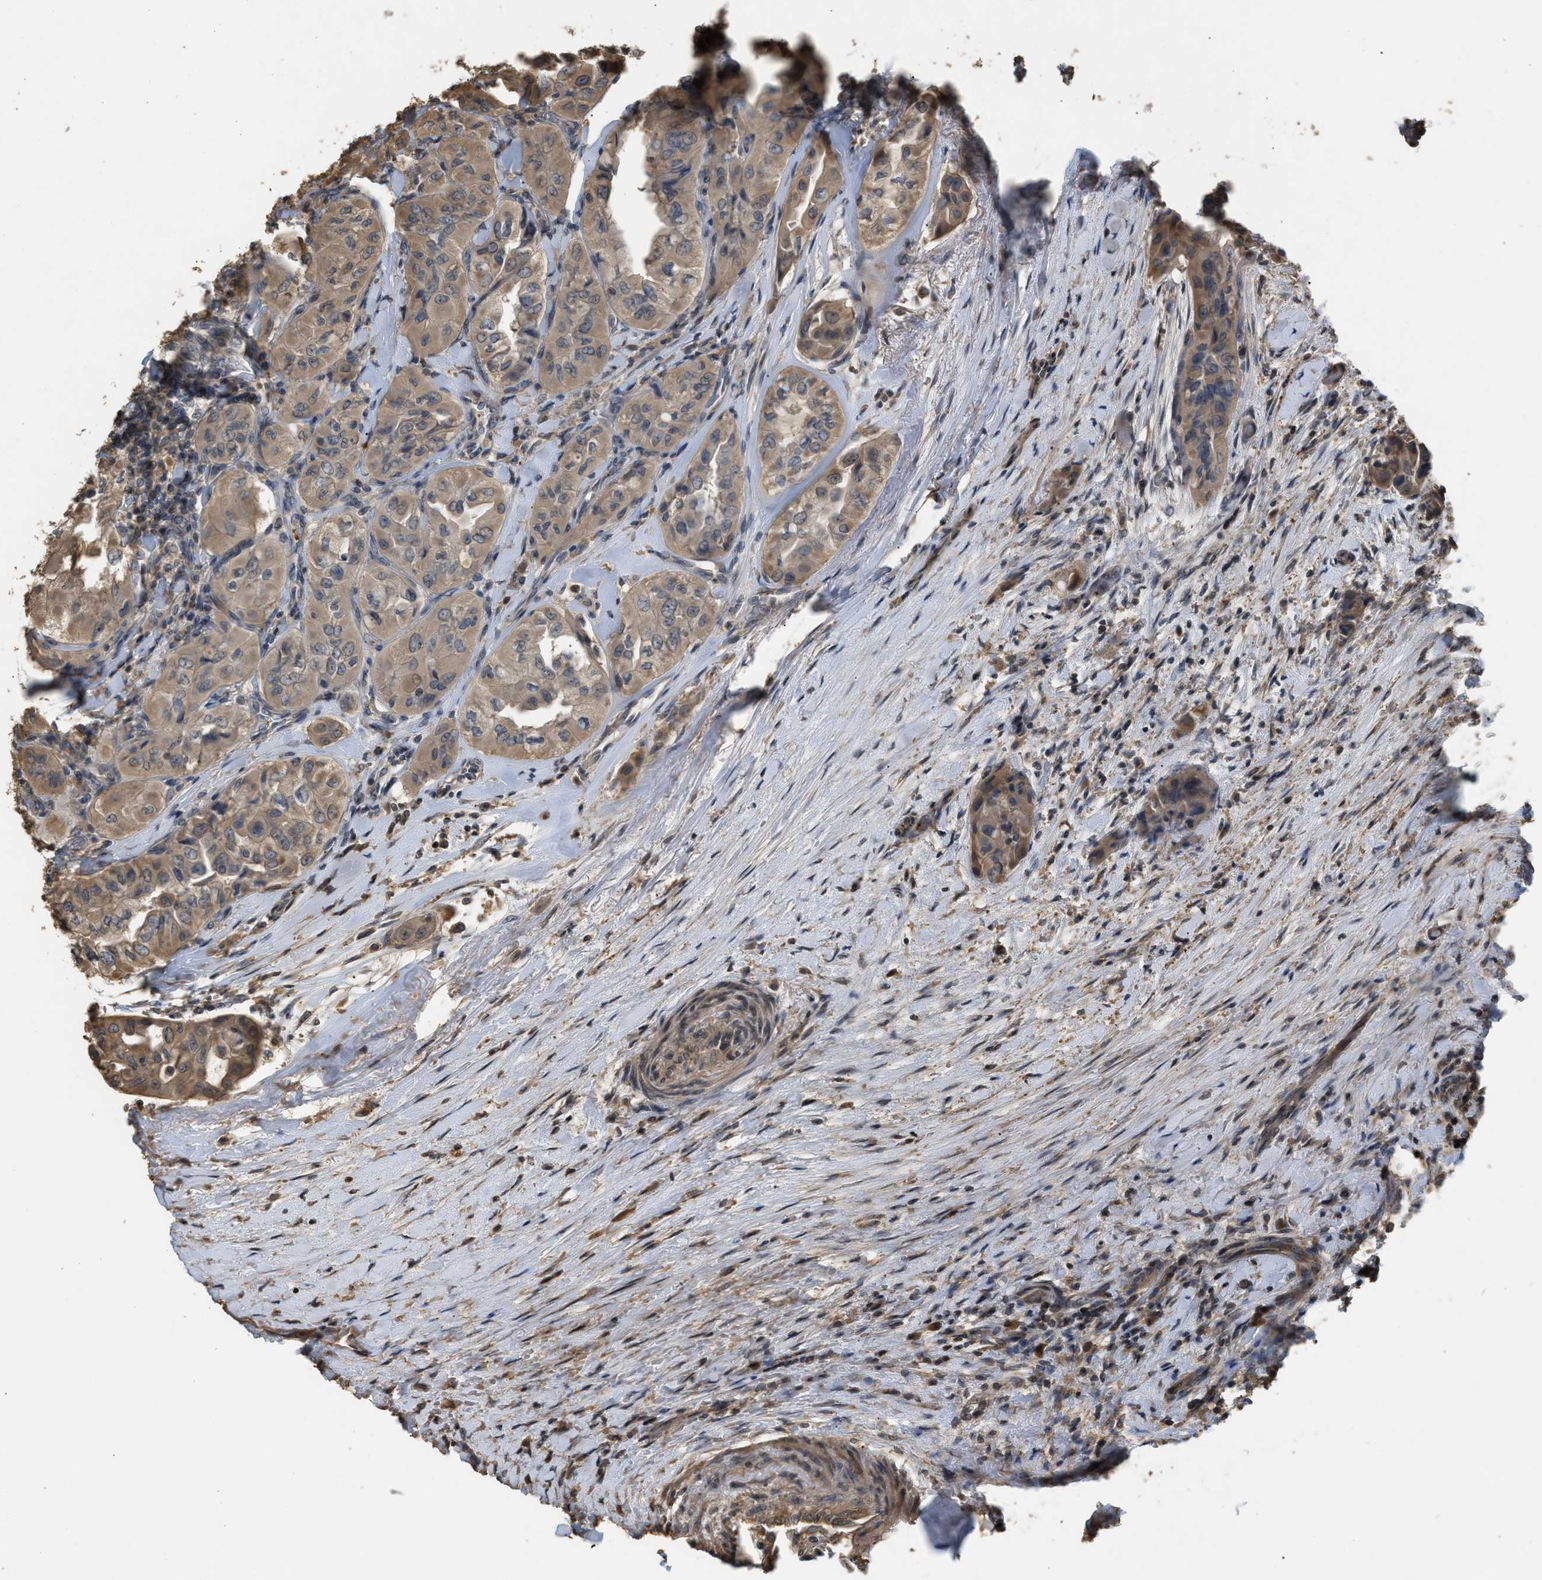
{"staining": {"intensity": "weak", "quantity": "25%-75%", "location": "cytoplasmic/membranous"}, "tissue": "thyroid cancer", "cell_type": "Tumor cells", "image_type": "cancer", "snomed": [{"axis": "morphology", "description": "Papillary adenocarcinoma, NOS"}, {"axis": "topography", "description": "Thyroid gland"}], "caption": "Human papillary adenocarcinoma (thyroid) stained with a brown dye reveals weak cytoplasmic/membranous positive expression in approximately 25%-75% of tumor cells.", "gene": "ARHGDIA", "patient": {"sex": "female", "age": 59}}